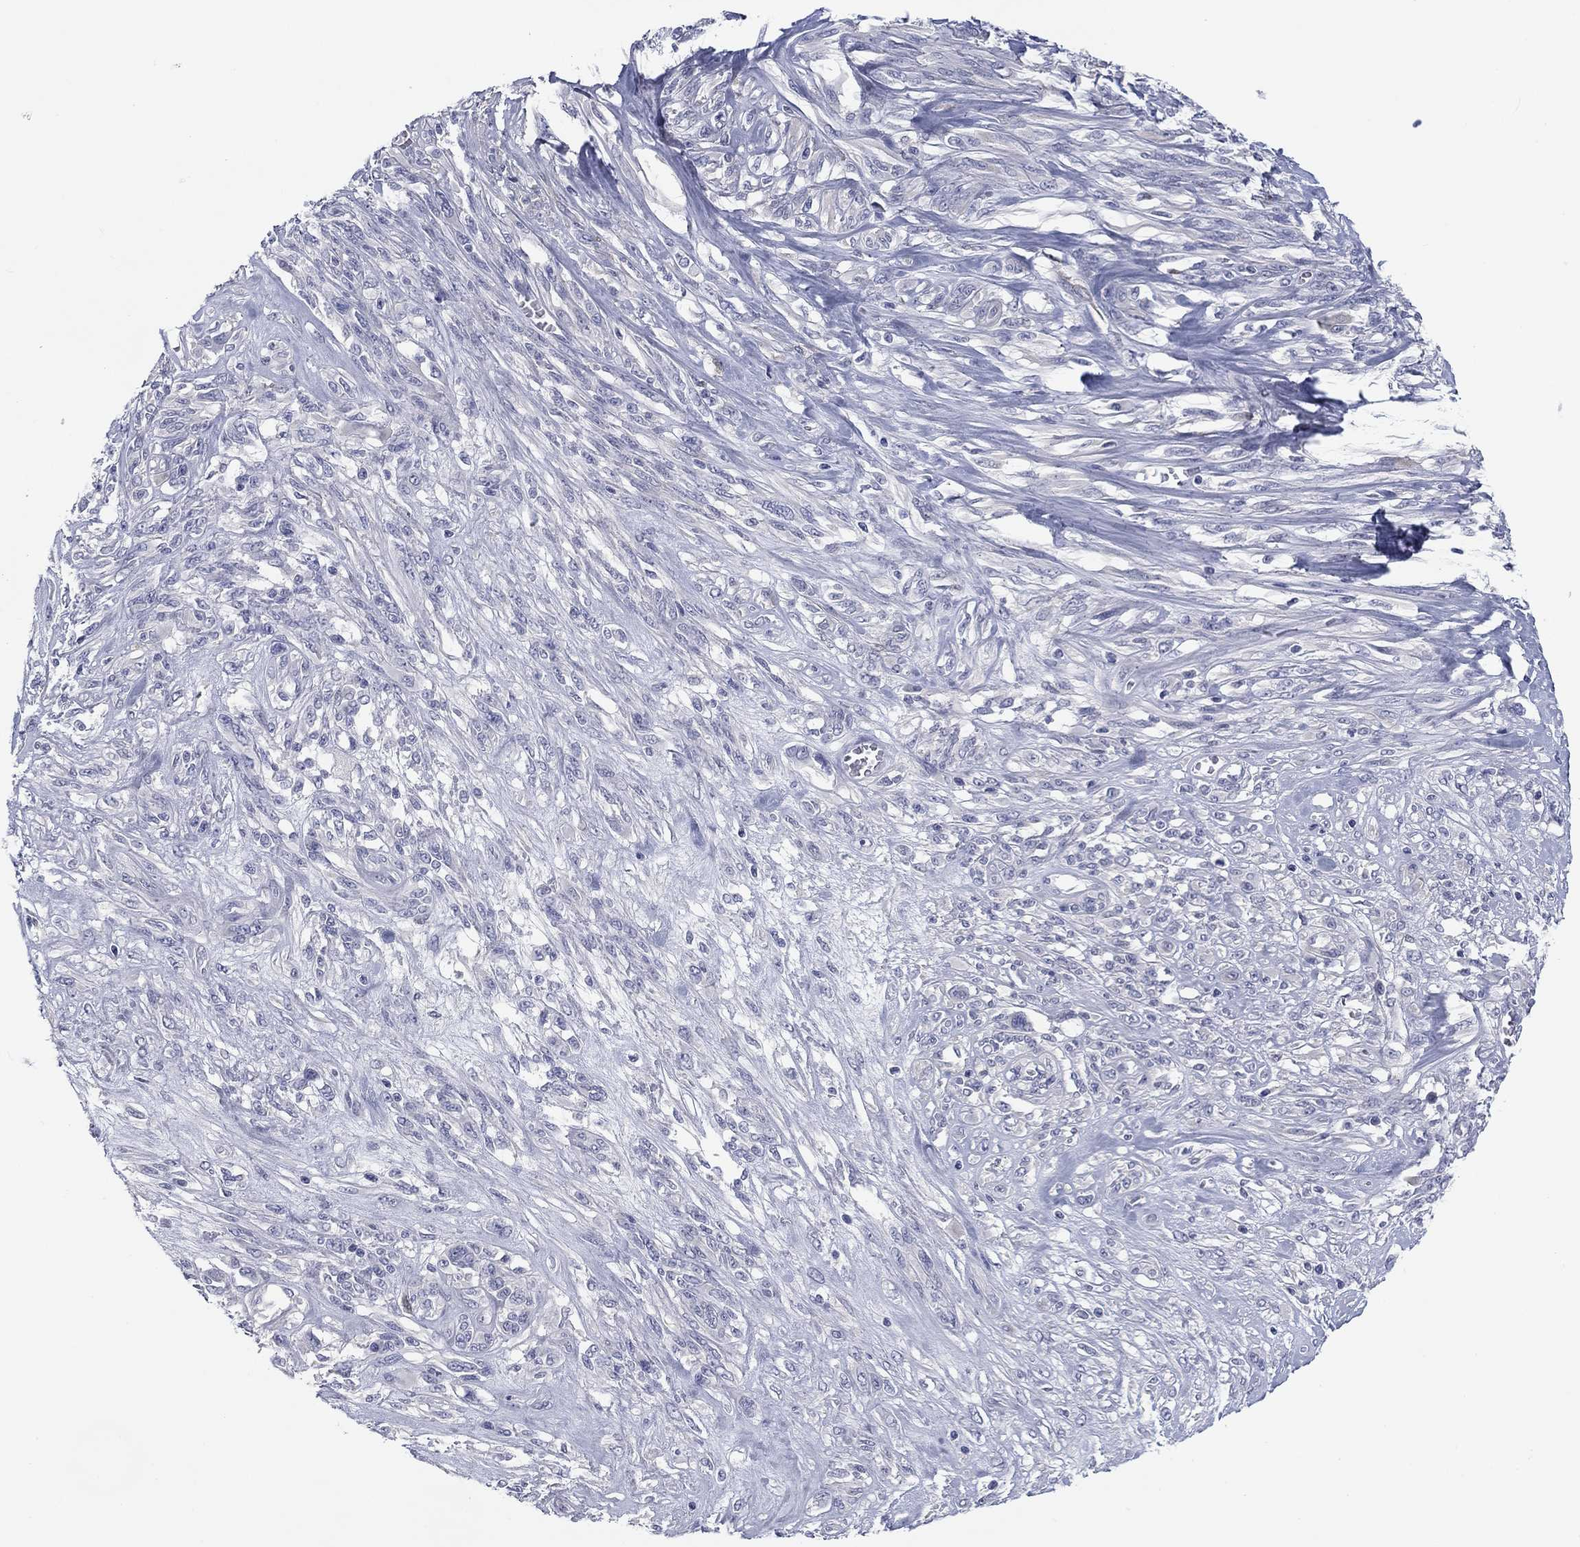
{"staining": {"intensity": "negative", "quantity": "none", "location": "none"}, "tissue": "melanoma", "cell_type": "Tumor cells", "image_type": "cancer", "snomed": [{"axis": "morphology", "description": "Malignant melanoma, NOS"}, {"axis": "topography", "description": "Skin"}], "caption": "Immunohistochemistry histopathology image of human malignant melanoma stained for a protein (brown), which displays no positivity in tumor cells.", "gene": "CALB1", "patient": {"sex": "female", "age": 91}}